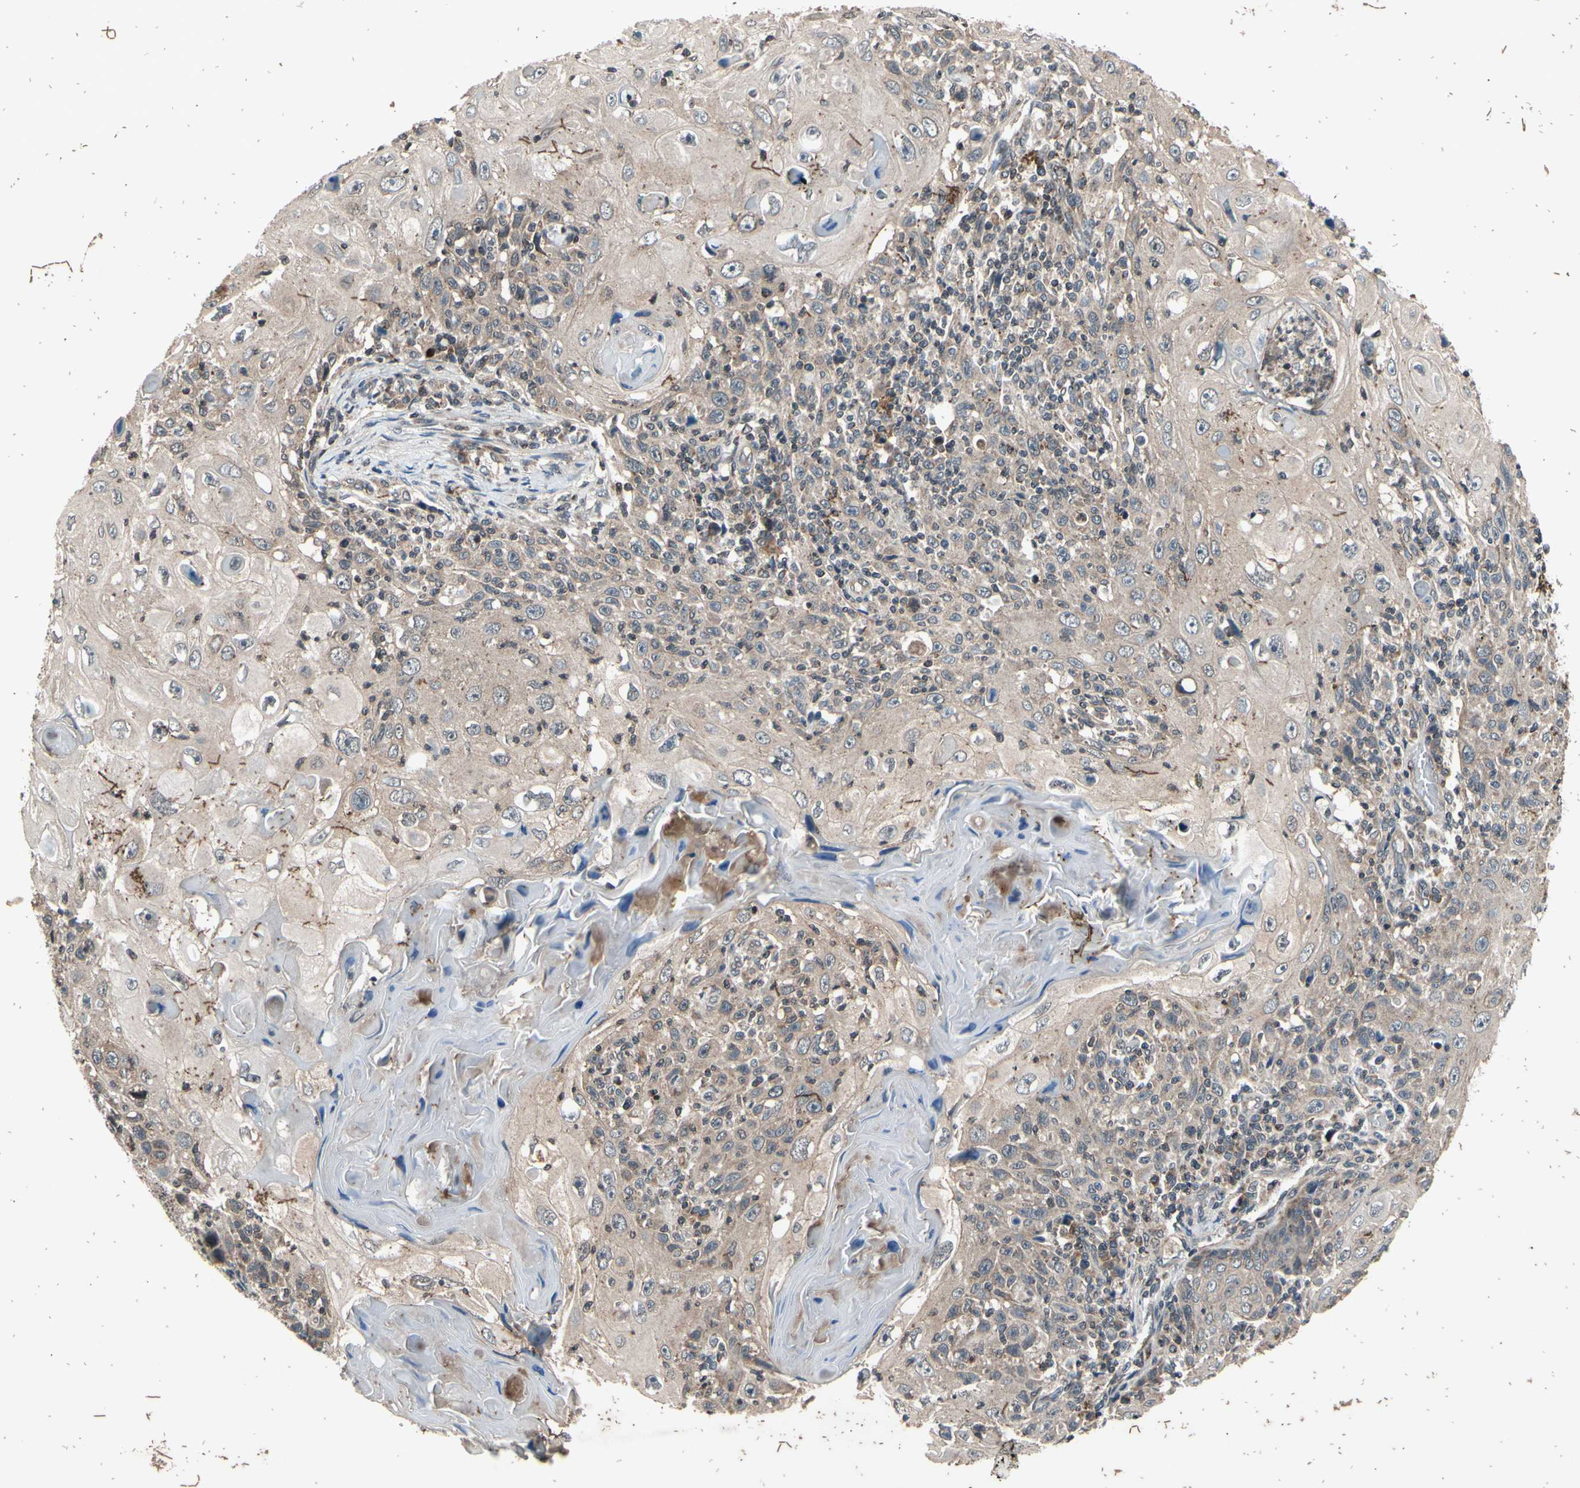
{"staining": {"intensity": "weak", "quantity": ">75%", "location": "cytoplasmic/membranous"}, "tissue": "skin cancer", "cell_type": "Tumor cells", "image_type": "cancer", "snomed": [{"axis": "morphology", "description": "Squamous cell carcinoma, NOS"}, {"axis": "topography", "description": "Skin"}], "caption": "Tumor cells display low levels of weak cytoplasmic/membranous expression in about >75% of cells in skin cancer (squamous cell carcinoma). Using DAB (3,3'-diaminobenzidine) (brown) and hematoxylin (blue) stains, captured at high magnification using brightfield microscopy.", "gene": "MBTPS2", "patient": {"sex": "female", "age": 88}}